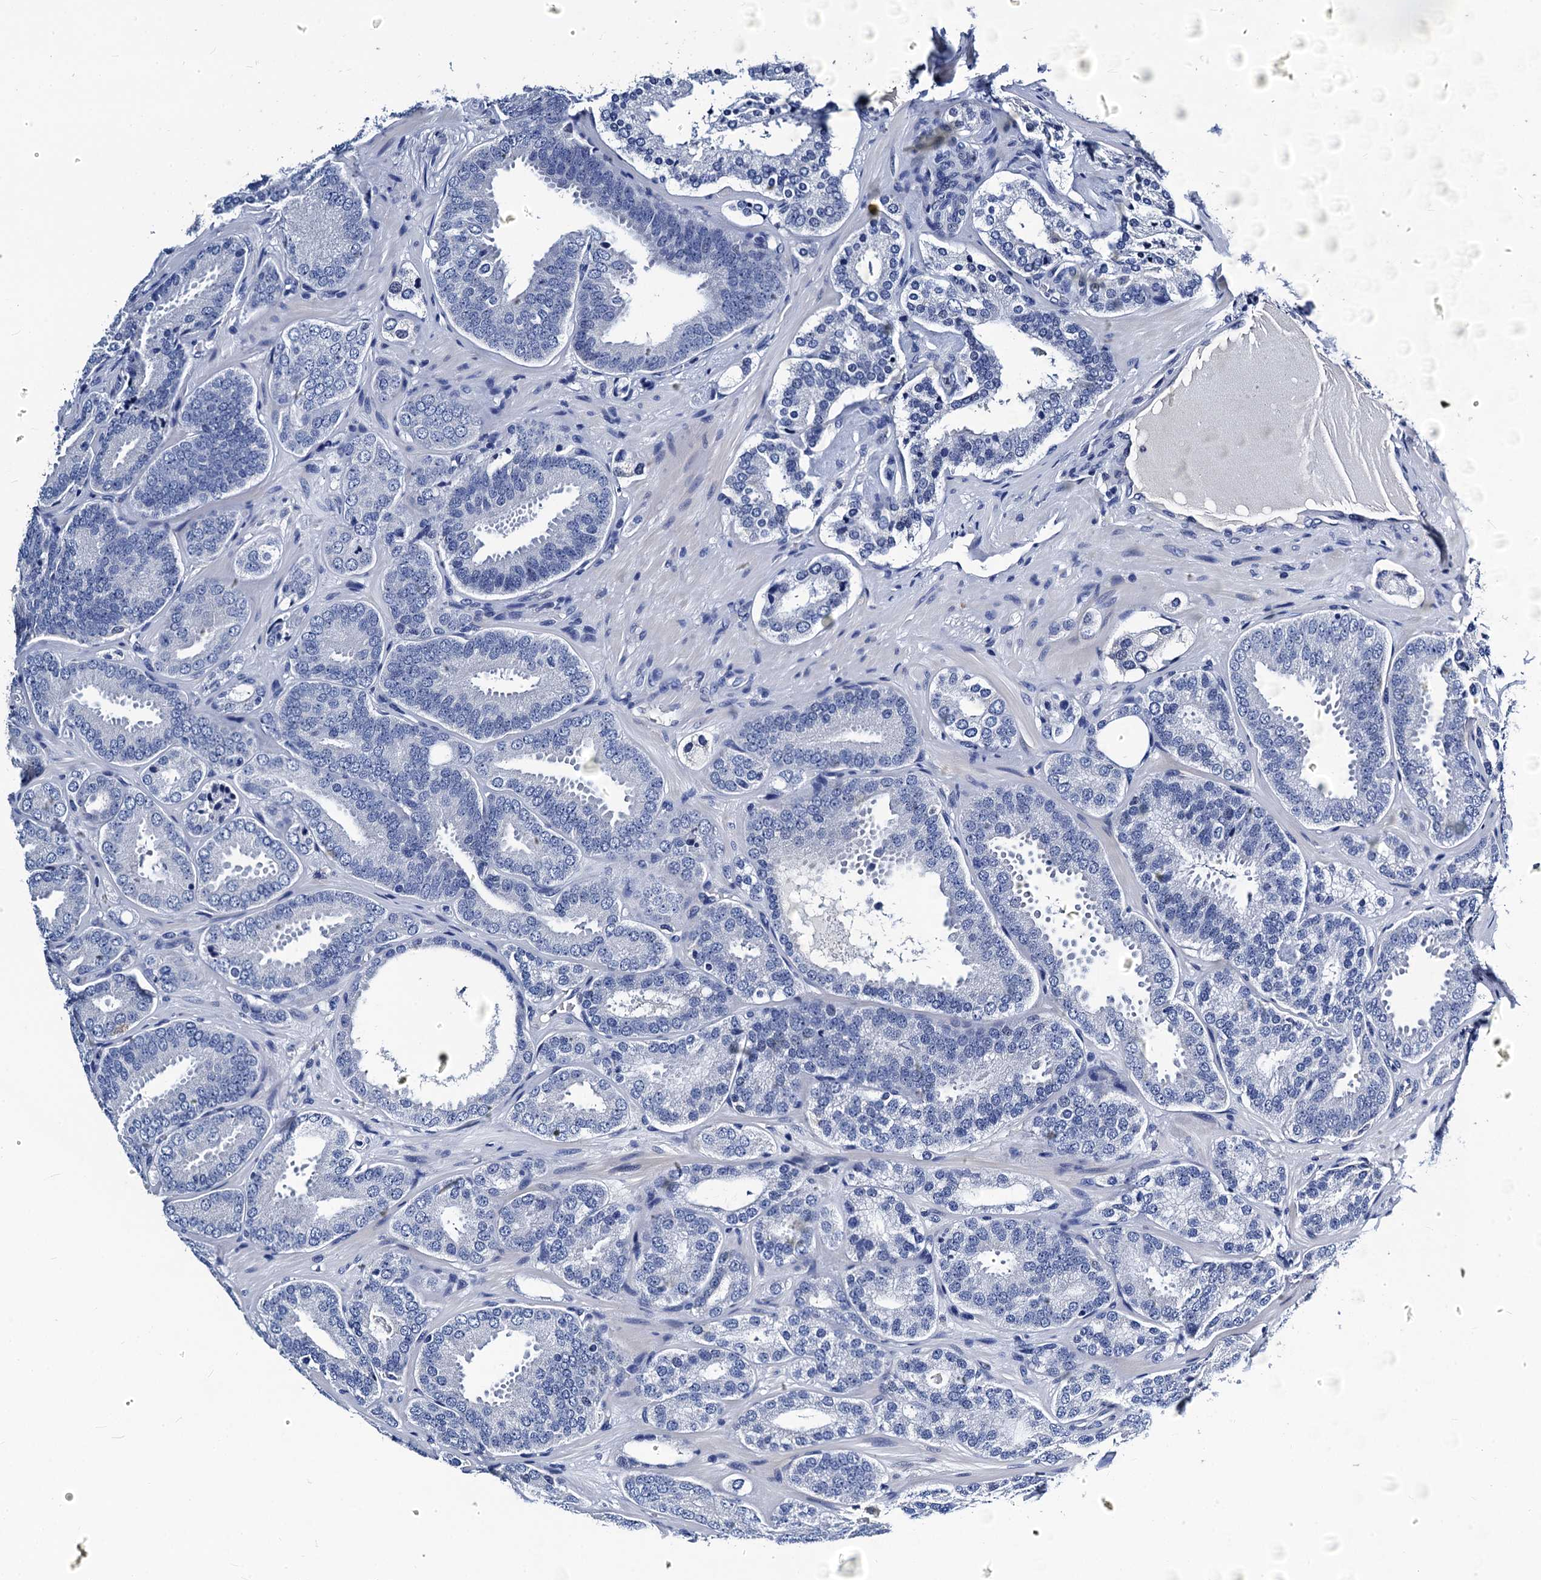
{"staining": {"intensity": "negative", "quantity": "none", "location": "none"}, "tissue": "prostate cancer", "cell_type": "Tumor cells", "image_type": "cancer", "snomed": [{"axis": "morphology", "description": "Adenocarcinoma, High grade"}, {"axis": "topography", "description": "Prostate"}], "caption": "Immunohistochemical staining of prostate high-grade adenocarcinoma shows no significant expression in tumor cells. (DAB (3,3'-diaminobenzidine) IHC visualized using brightfield microscopy, high magnification).", "gene": "LRRC30", "patient": {"sex": "male", "age": 63}}